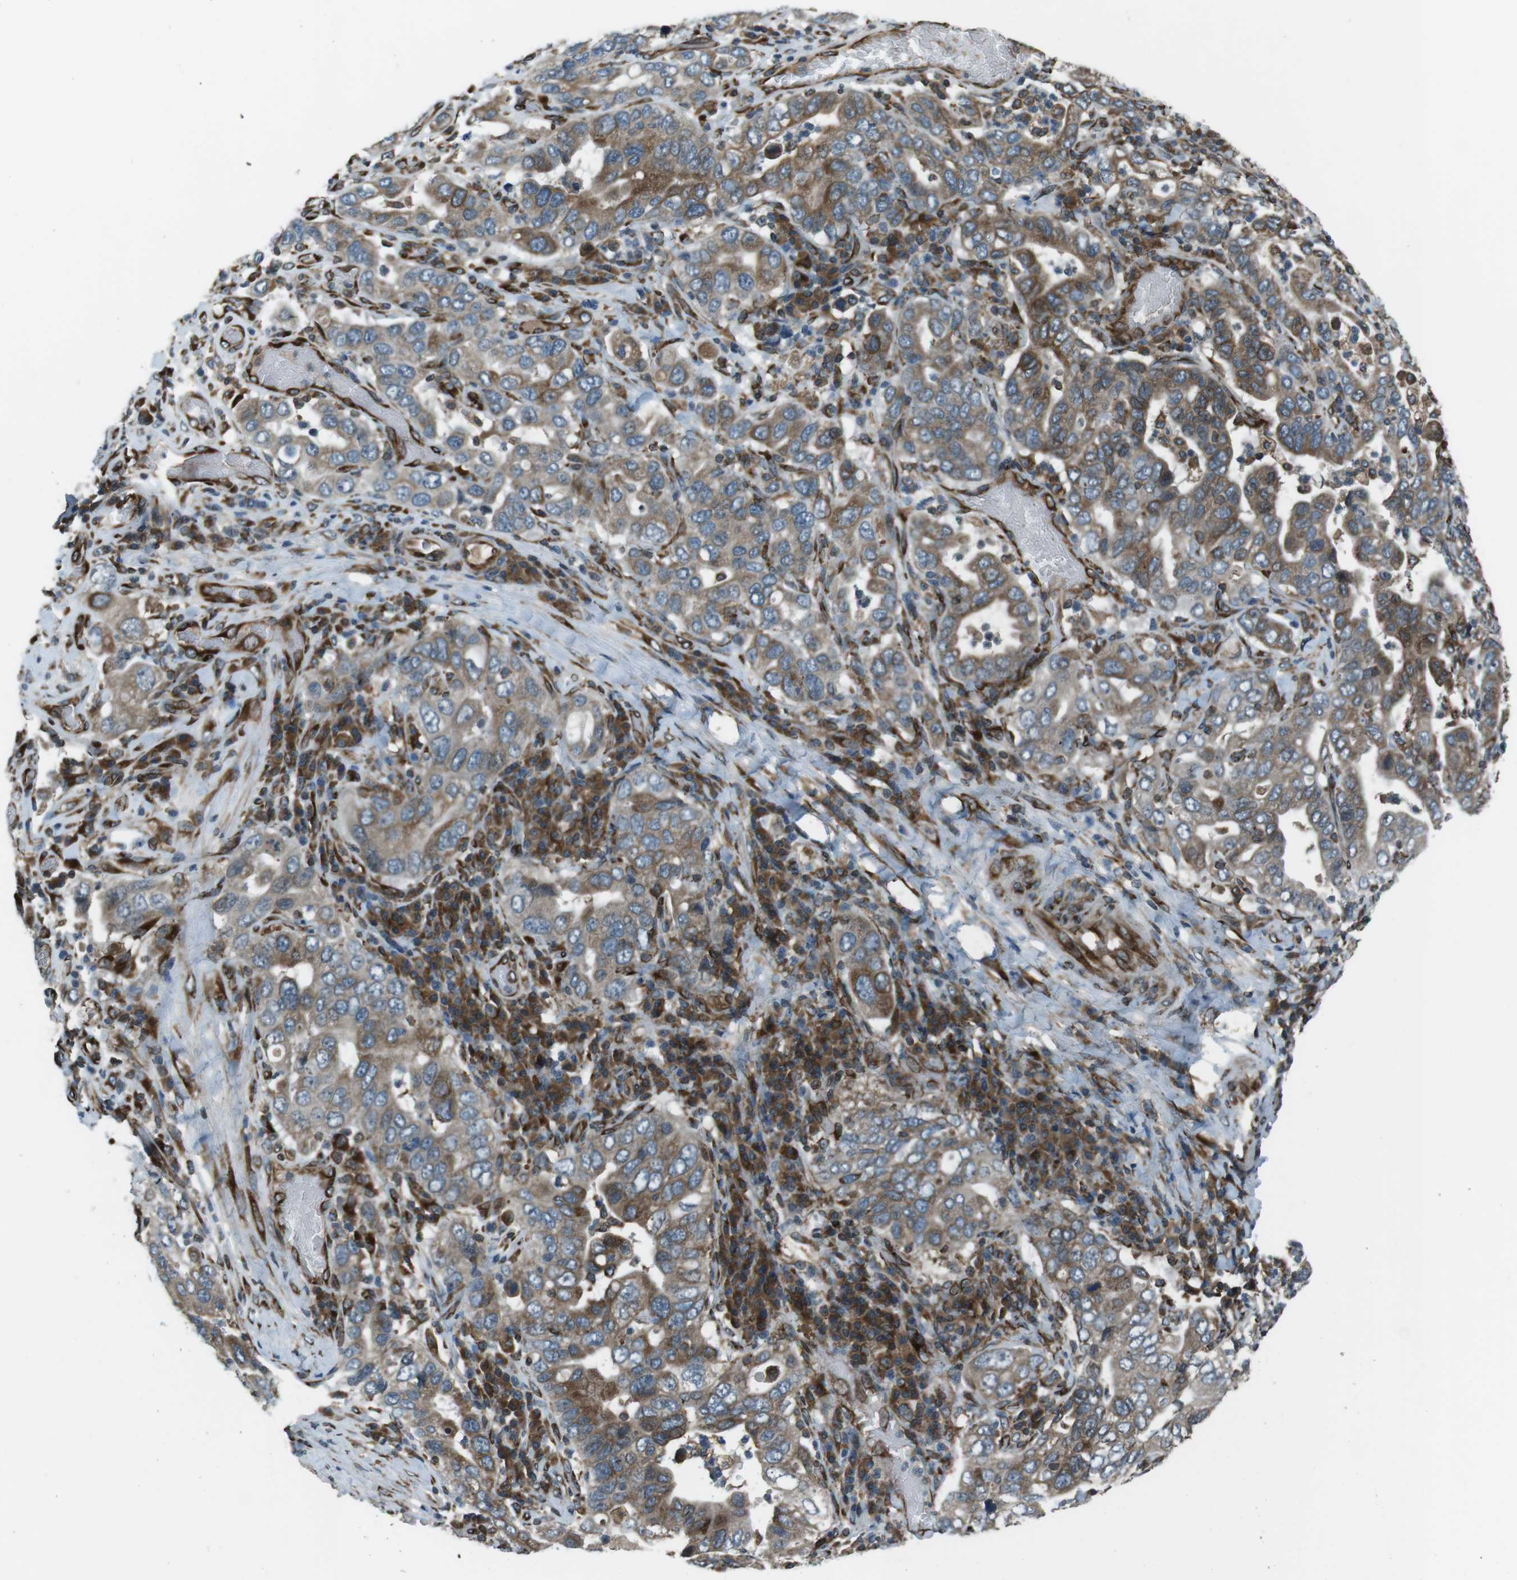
{"staining": {"intensity": "moderate", "quantity": ">75%", "location": "cytoplasmic/membranous"}, "tissue": "stomach cancer", "cell_type": "Tumor cells", "image_type": "cancer", "snomed": [{"axis": "morphology", "description": "Adenocarcinoma, NOS"}, {"axis": "topography", "description": "Stomach, upper"}], "caption": "Tumor cells exhibit moderate cytoplasmic/membranous staining in about >75% of cells in adenocarcinoma (stomach). Using DAB (brown) and hematoxylin (blue) stains, captured at high magnification using brightfield microscopy.", "gene": "KTN1", "patient": {"sex": "male", "age": 62}}